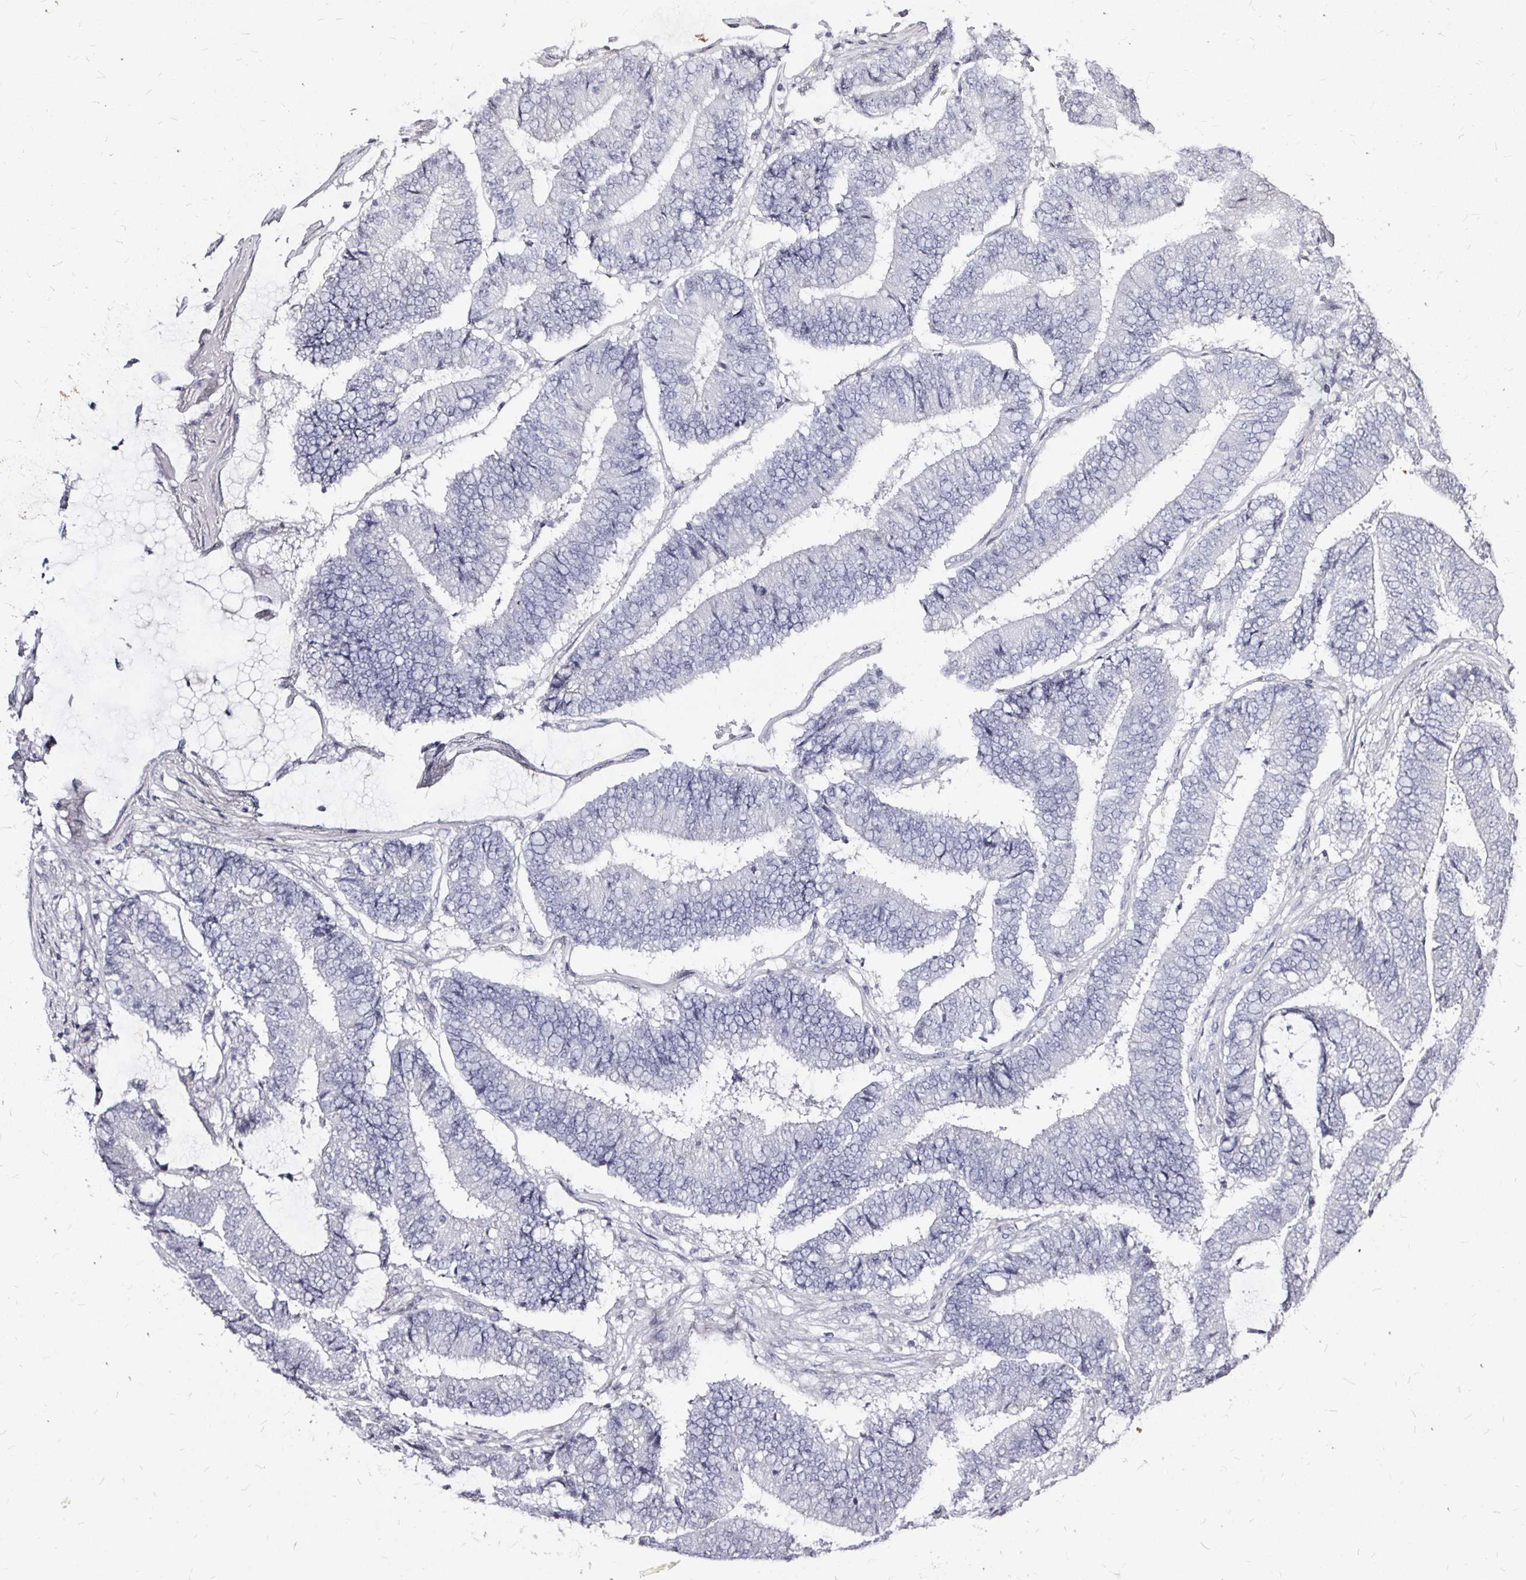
{"staining": {"intensity": "negative", "quantity": "none", "location": "none"}, "tissue": "colorectal cancer", "cell_type": "Tumor cells", "image_type": "cancer", "snomed": [{"axis": "morphology", "description": "Adenocarcinoma, NOS"}, {"axis": "topography", "description": "Colon"}], "caption": "Immunohistochemistry (IHC) of human adenocarcinoma (colorectal) displays no staining in tumor cells. (DAB (3,3'-diaminobenzidine) immunohistochemistry (IHC) with hematoxylin counter stain).", "gene": "LUZP4", "patient": {"sex": "female", "age": 43}}